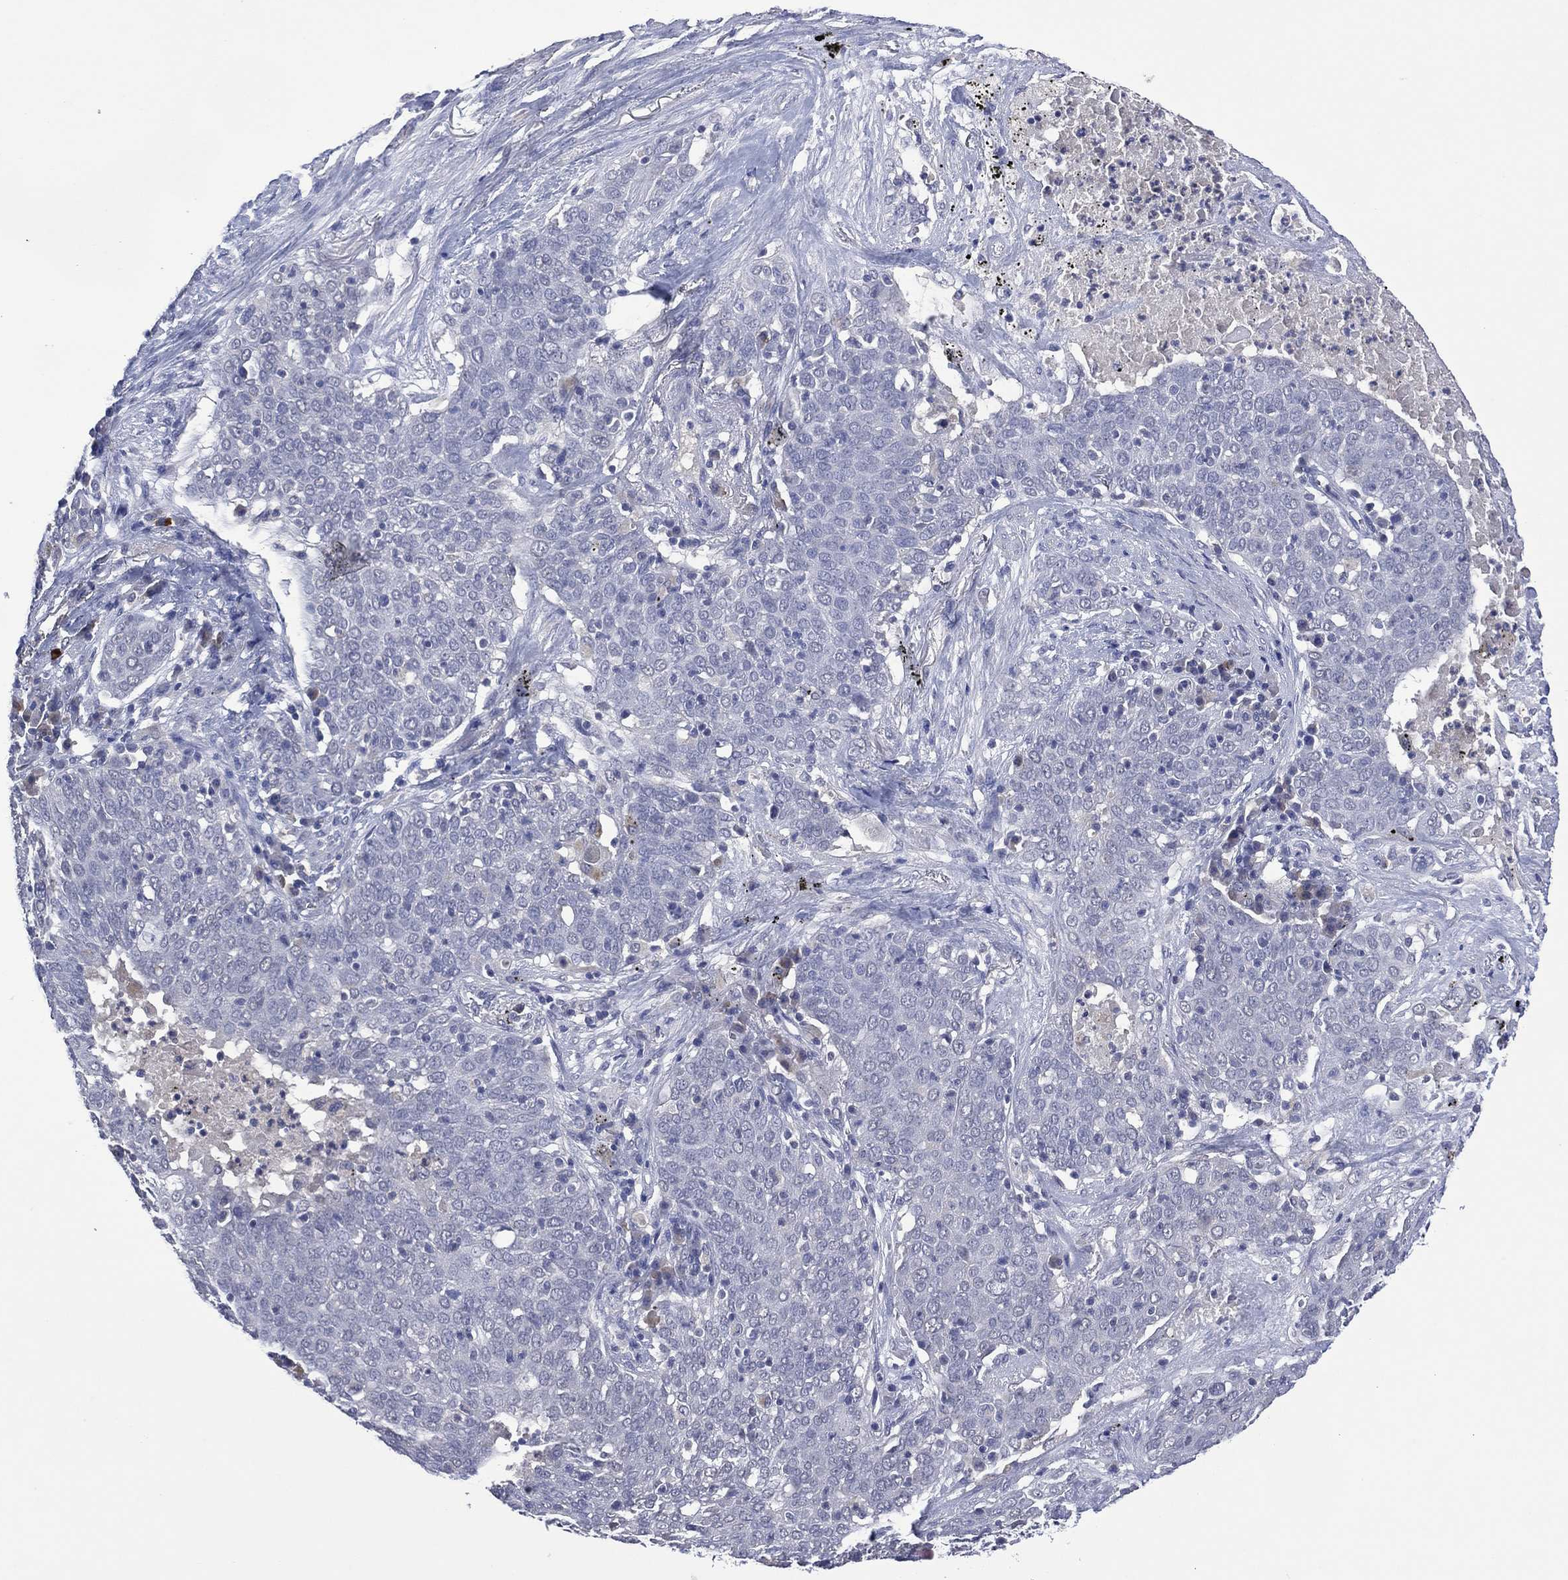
{"staining": {"intensity": "negative", "quantity": "none", "location": "none"}, "tissue": "lung cancer", "cell_type": "Tumor cells", "image_type": "cancer", "snomed": [{"axis": "morphology", "description": "Squamous cell carcinoma, NOS"}, {"axis": "topography", "description": "Lung"}], "caption": "Lung squamous cell carcinoma was stained to show a protein in brown. There is no significant positivity in tumor cells. (Brightfield microscopy of DAB immunohistochemistry at high magnification).", "gene": "ASB10", "patient": {"sex": "male", "age": 82}}